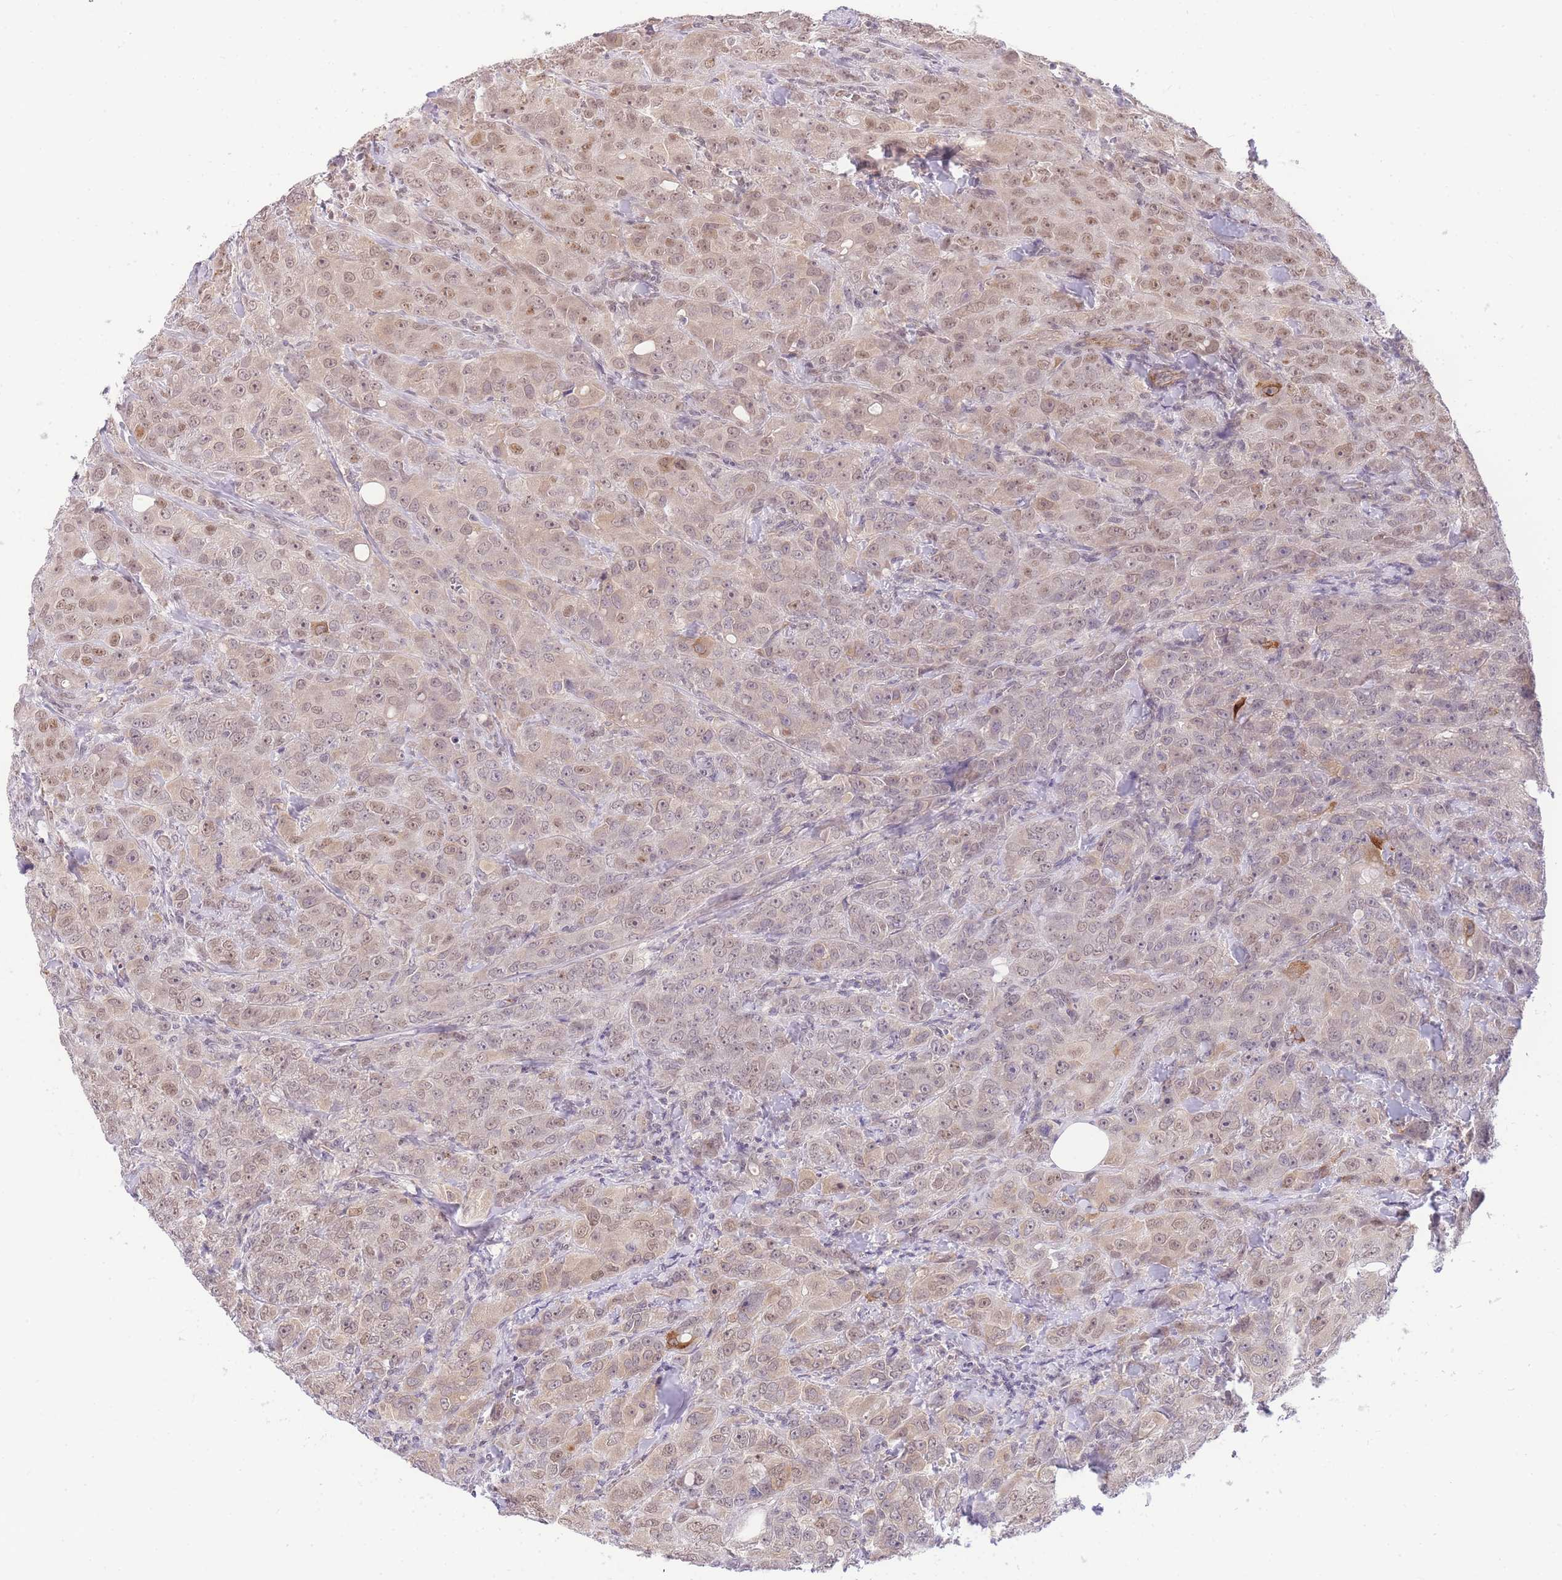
{"staining": {"intensity": "weak", "quantity": "25%-75%", "location": "cytoplasmic/membranous,nuclear"}, "tissue": "breast cancer", "cell_type": "Tumor cells", "image_type": "cancer", "snomed": [{"axis": "morphology", "description": "Duct carcinoma"}, {"axis": "topography", "description": "Breast"}], "caption": "Immunohistochemistry (IHC) histopathology image of human breast cancer (invasive ductal carcinoma) stained for a protein (brown), which shows low levels of weak cytoplasmic/membranous and nuclear positivity in approximately 25%-75% of tumor cells.", "gene": "S100PBP", "patient": {"sex": "female", "age": 43}}